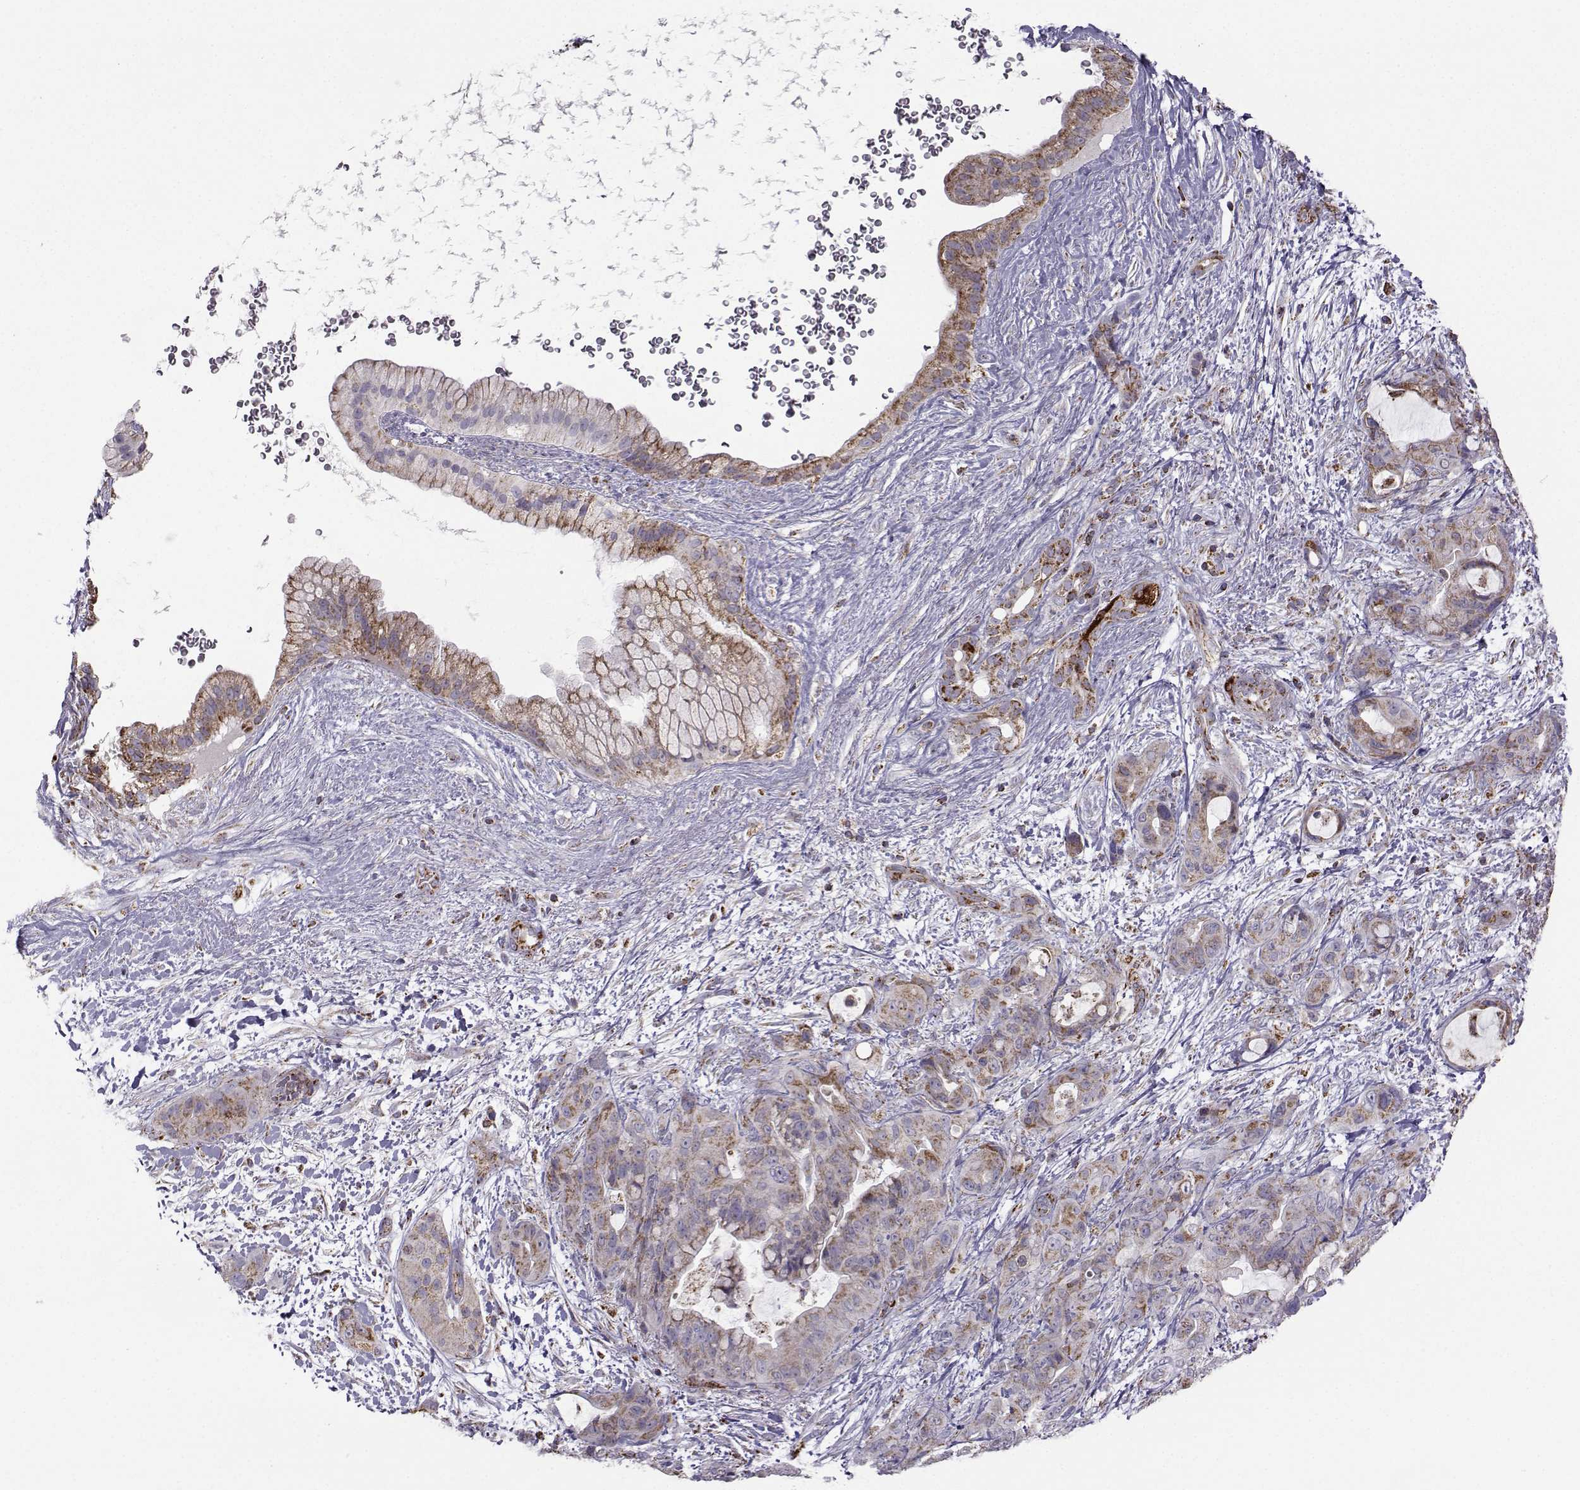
{"staining": {"intensity": "moderate", "quantity": ">75%", "location": "cytoplasmic/membranous"}, "tissue": "pancreatic cancer", "cell_type": "Tumor cells", "image_type": "cancer", "snomed": [{"axis": "morphology", "description": "Adenocarcinoma, NOS"}, {"axis": "topography", "description": "Pancreas"}], "caption": "Tumor cells show medium levels of moderate cytoplasmic/membranous positivity in approximately >75% of cells in pancreatic cancer (adenocarcinoma). The staining was performed using DAB, with brown indicating positive protein expression. Nuclei are stained blue with hematoxylin.", "gene": "NECAB3", "patient": {"sex": "male", "age": 71}}